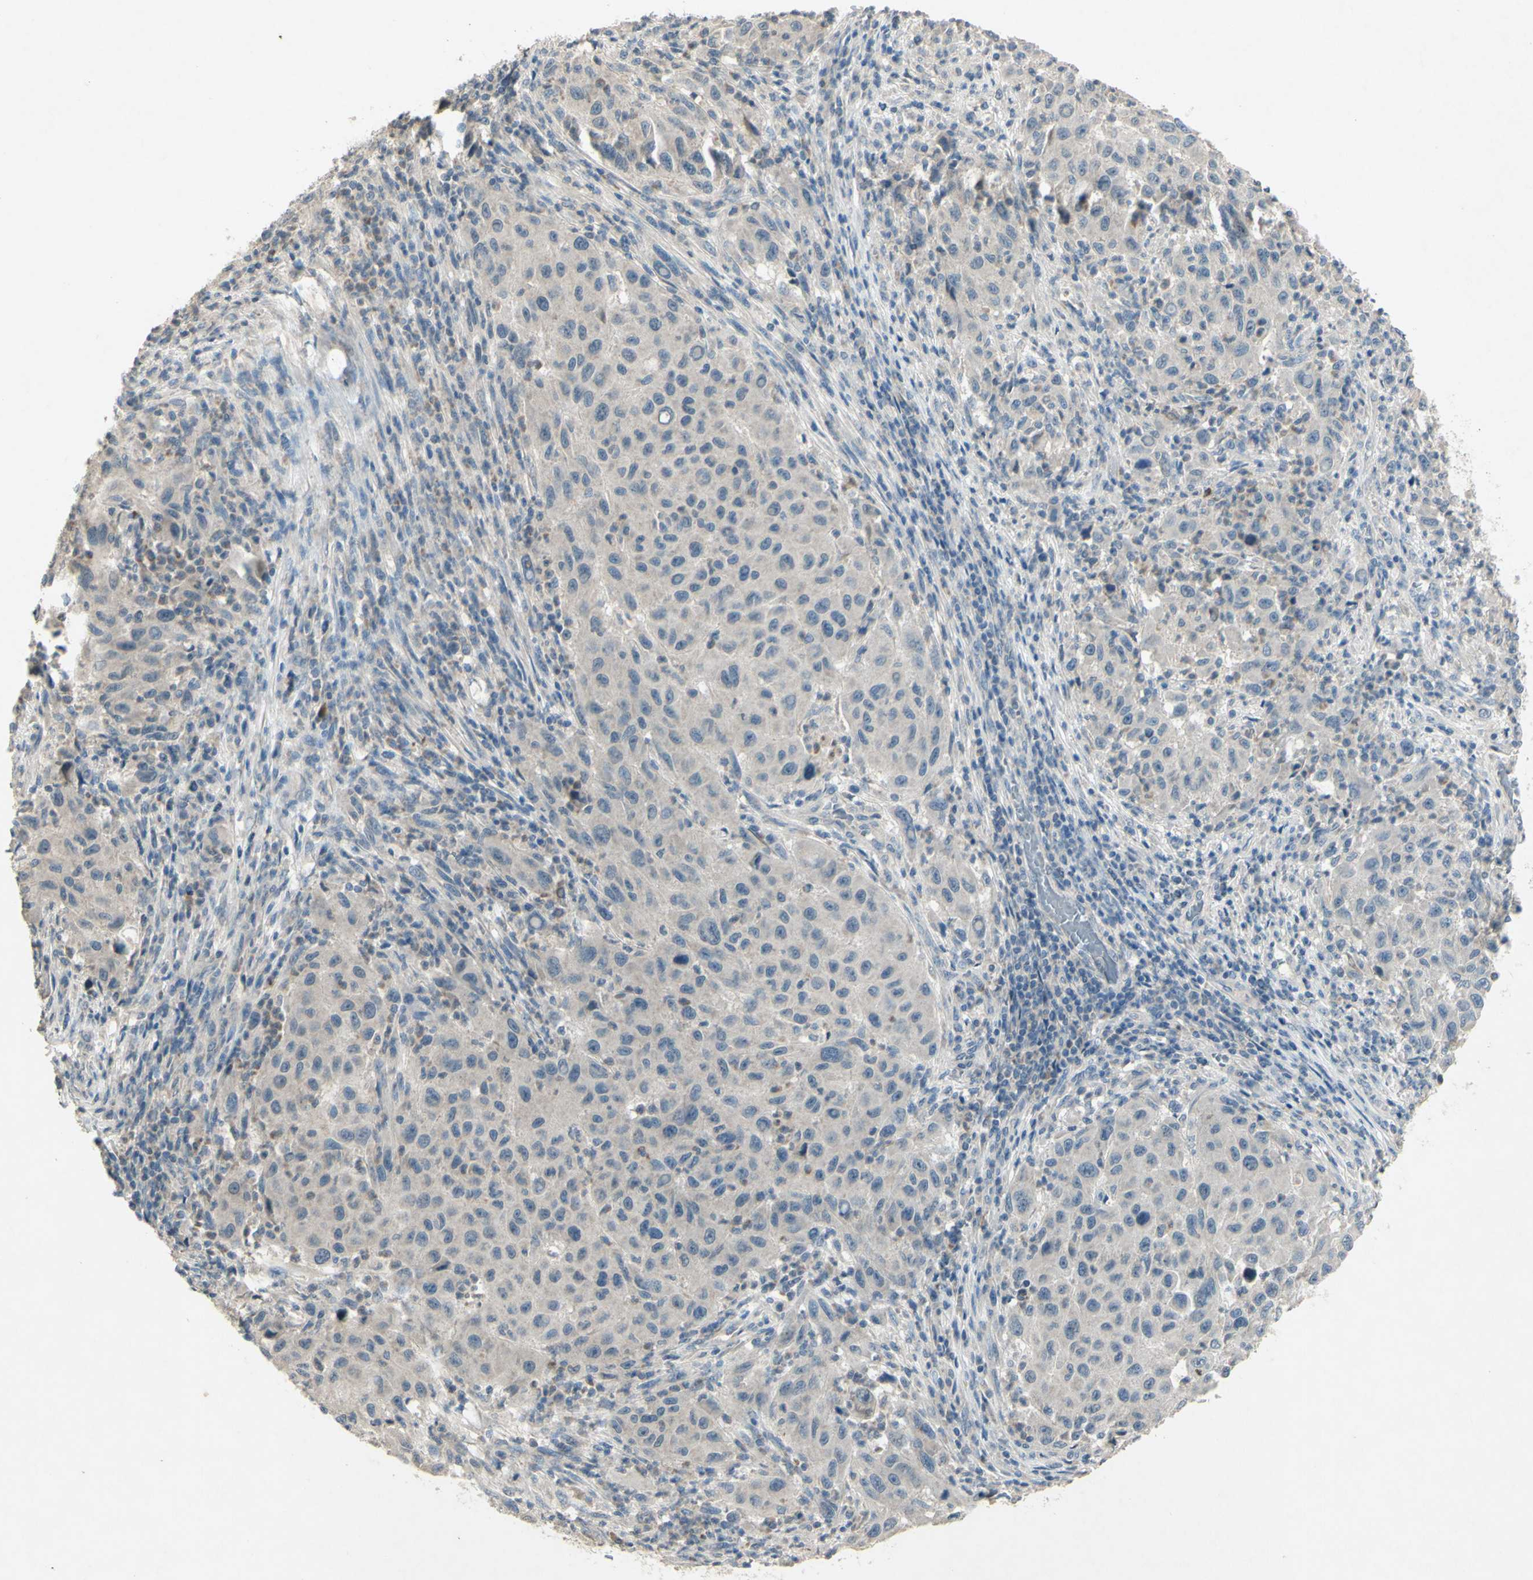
{"staining": {"intensity": "negative", "quantity": "none", "location": "none"}, "tissue": "melanoma", "cell_type": "Tumor cells", "image_type": "cancer", "snomed": [{"axis": "morphology", "description": "Malignant melanoma, Metastatic site"}, {"axis": "topography", "description": "Lymph node"}], "caption": "Immunohistochemistry of malignant melanoma (metastatic site) reveals no staining in tumor cells.", "gene": "TIMM21", "patient": {"sex": "male", "age": 61}}